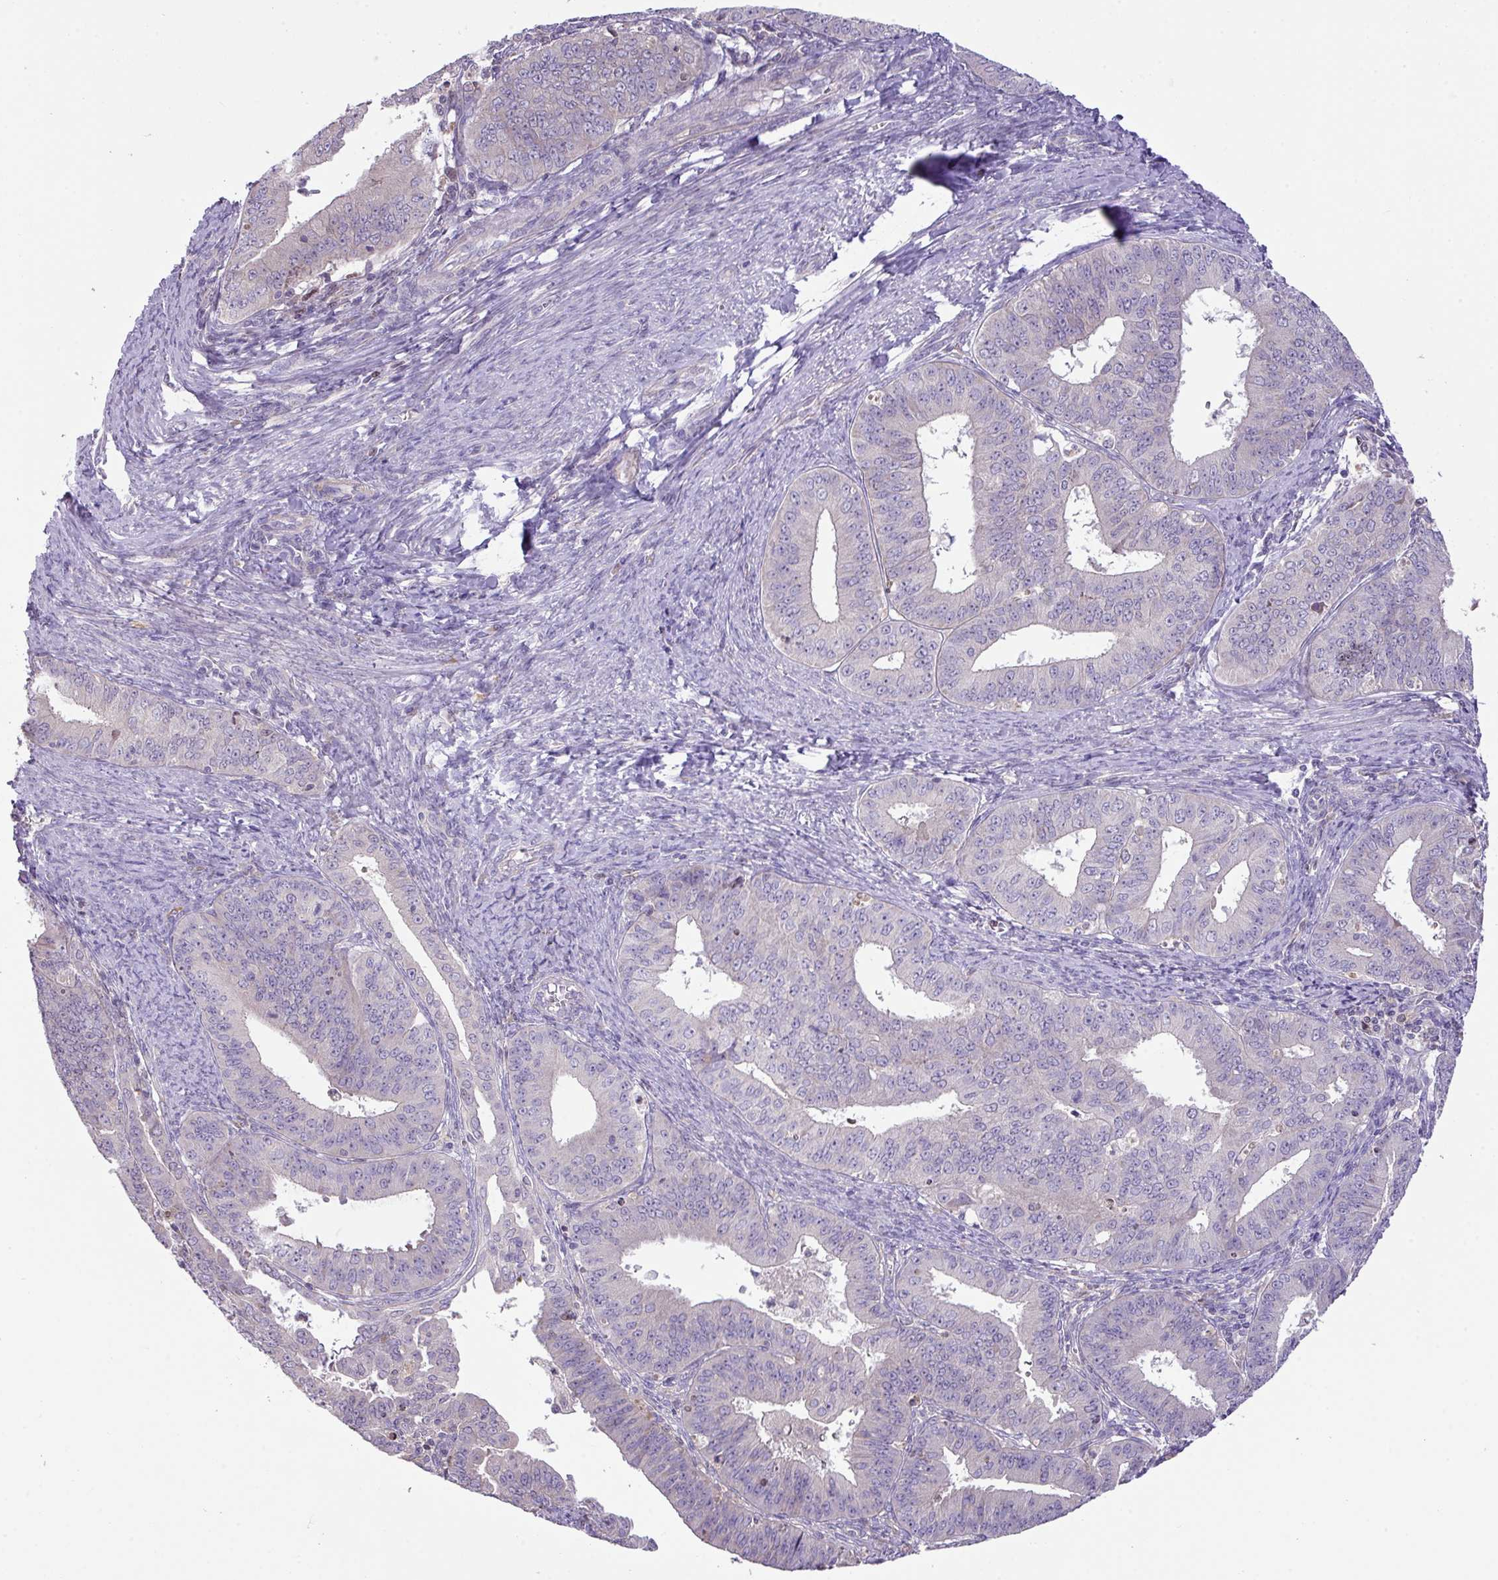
{"staining": {"intensity": "negative", "quantity": "none", "location": "none"}, "tissue": "endometrial cancer", "cell_type": "Tumor cells", "image_type": "cancer", "snomed": [{"axis": "morphology", "description": "Adenocarcinoma, NOS"}, {"axis": "topography", "description": "Endometrium"}], "caption": "The immunohistochemistry (IHC) image has no significant positivity in tumor cells of endometrial cancer (adenocarcinoma) tissue. Nuclei are stained in blue.", "gene": "ZNF394", "patient": {"sex": "female", "age": 73}}